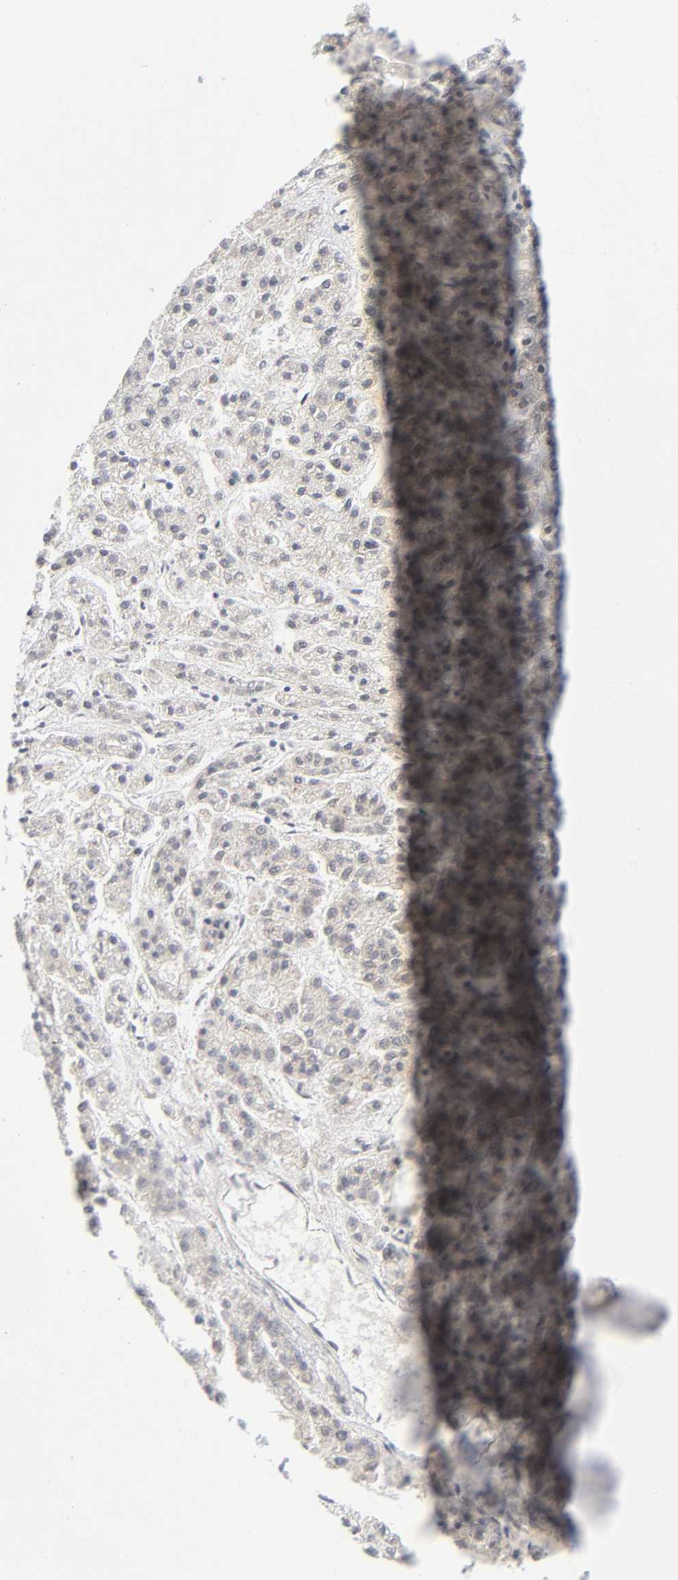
{"staining": {"intensity": "negative", "quantity": "none", "location": "none"}, "tissue": "liver cancer", "cell_type": "Tumor cells", "image_type": "cancer", "snomed": [{"axis": "morphology", "description": "Carcinoma, Hepatocellular, NOS"}, {"axis": "topography", "description": "Liver"}], "caption": "IHC image of hepatocellular carcinoma (liver) stained for a protein (brown), which shows no staining in tumor cells.", "gene": "NFIC", "patient": {"sex": "male", "age": 70}}